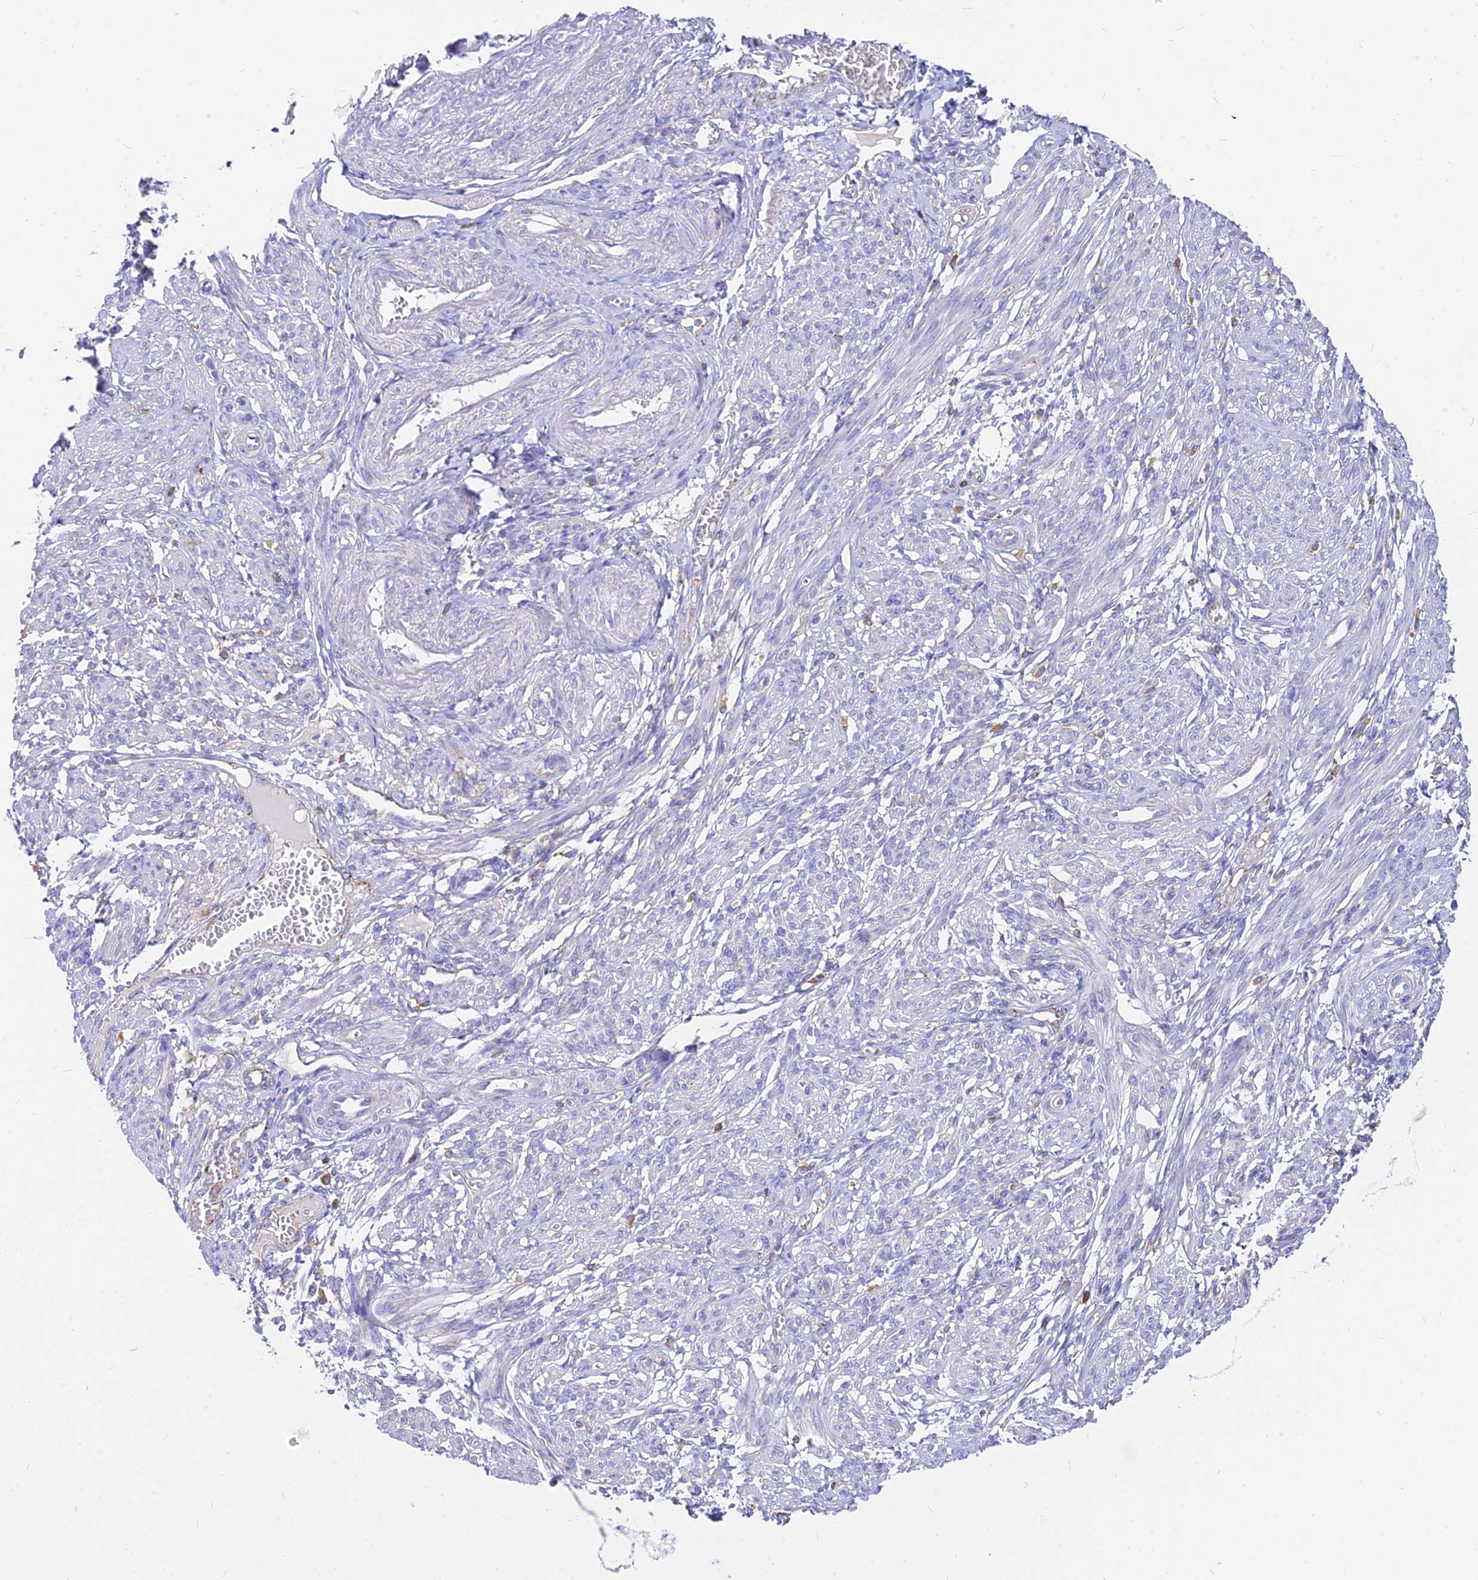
{"staining": {"intensity": "negative", "quantity": "none", "location": "none"}, "tissue": "smooth muscle", "cell_type": "Smooth muscle cells", "image_type": "normal", "snomed": [{"axis": "morphology", "description": "Normal tissue, NOS"}, {"axis": "topography", "description": "Smooth muscle"}], "caption": "This is a histopathology image of immunohistochemistry (IHC) staining of unremarkable smooth muscle, which shows no positivity in smooth muscle cells.", "gene": "AGTRAP", "patient": {"sex": "female", "age": 39}}